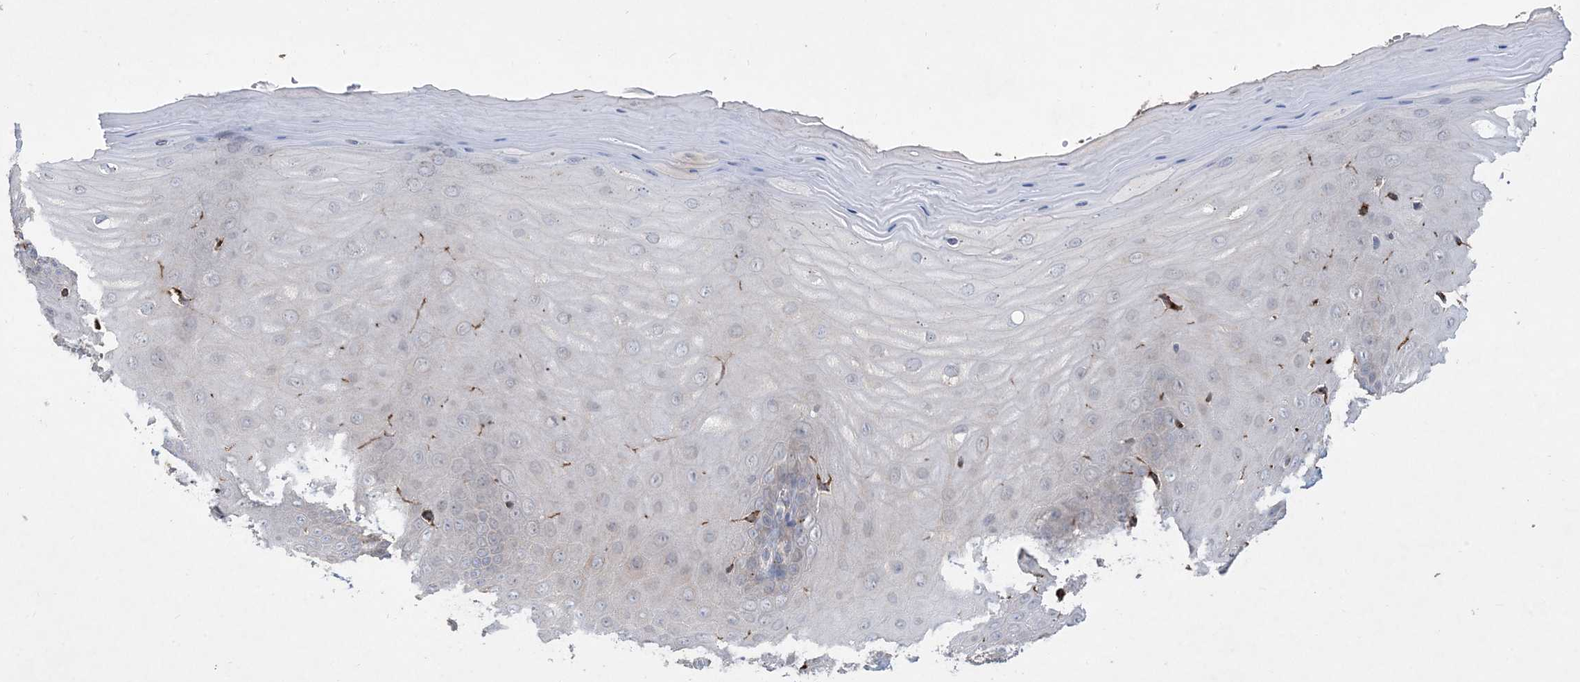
{"staining": {"intensity": "negative", "quantity": "none", "location": "none"}, "tissue": "cervix", "cell_type": "Glandular cells", "image_type": "normal", "snomed": [{"axis": "morphology", "description": "Normal tissue, NOS"}, {"axis": "topography", "description": "Cervix"}], "caption": "Glandular cells show no significant staining in benign cervix.", "gene": "MASP2", "patient": {"sex": "female", "age": 55}}